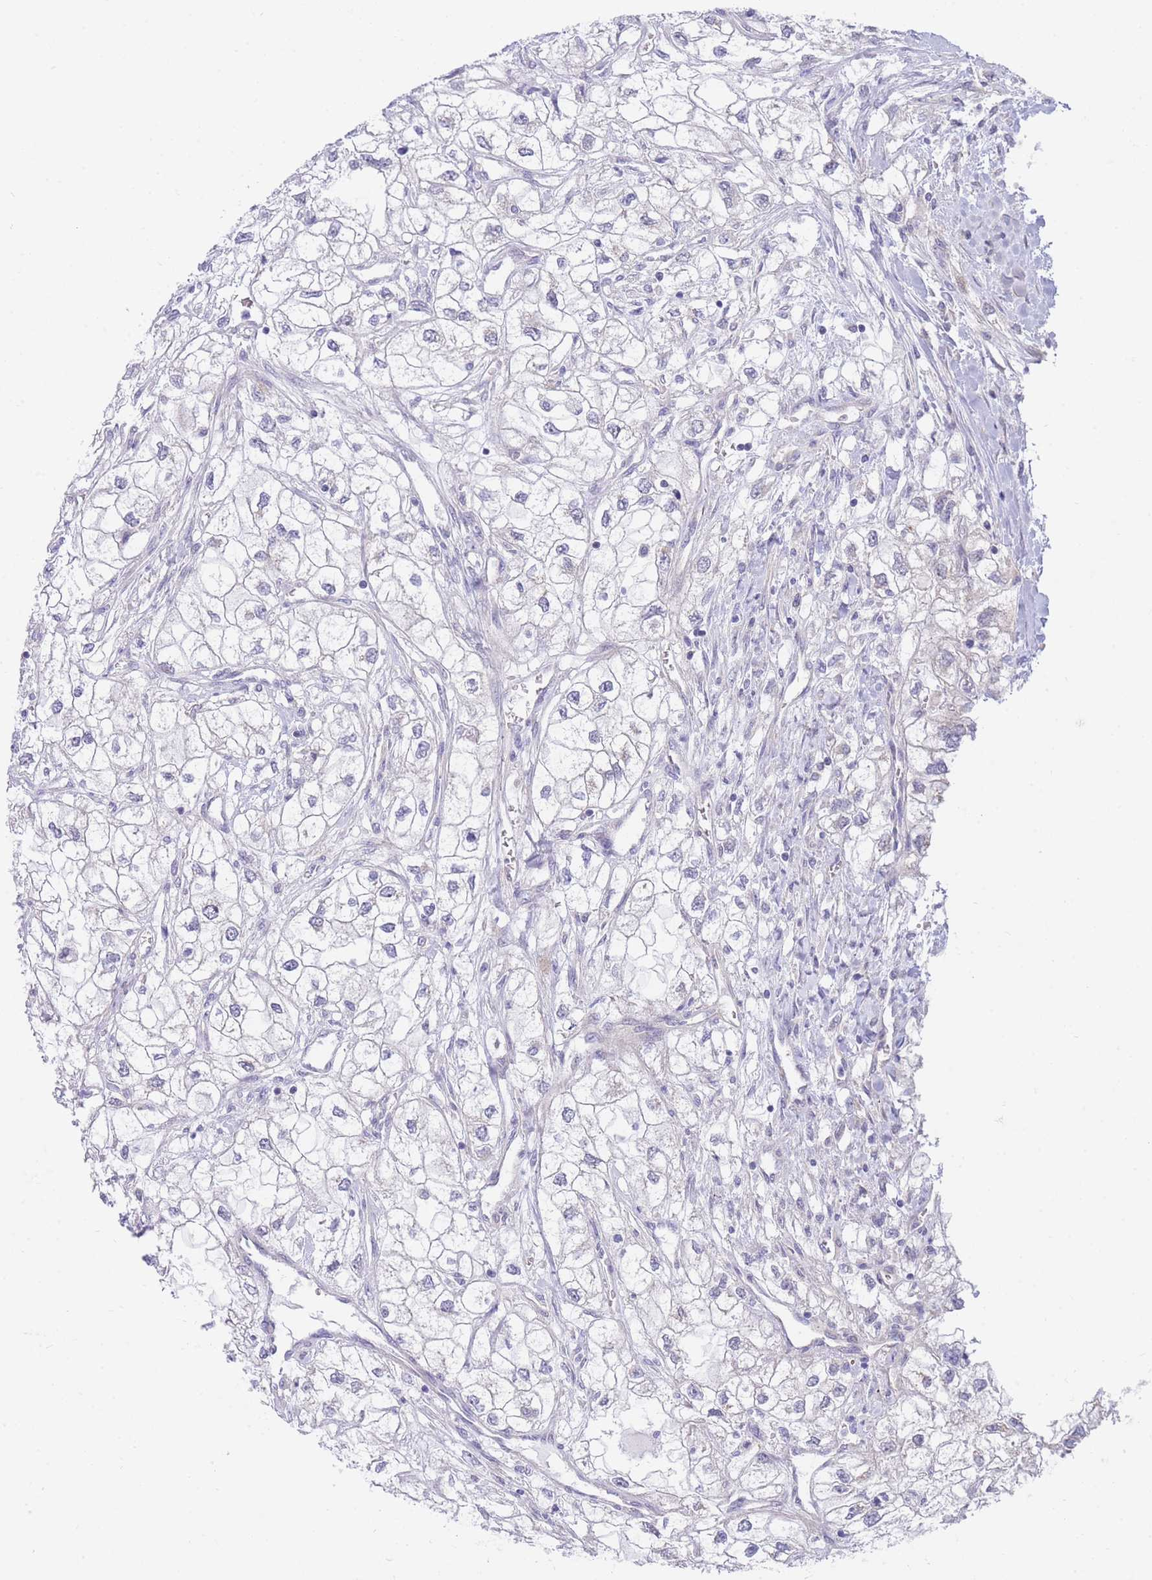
{"staining": {"intensity": "negative", "quantity": "none", "location": "none"}, "tissue": "renal cancer", "cell_type": "Tumor cells", "image_type": "cancer", "snomed": [{"axis": "morphology", "description": "Adenocarcinoma, NOS"}, {"axis": "topography", "description": "Kidney"}], "caption": "Photomicrograph shows no protein expression in tumor cells of renal cancer (adenocarcinoma) tissue.", "gene": "SUGT1", "patient": {"sex": "male", "age": 59}}